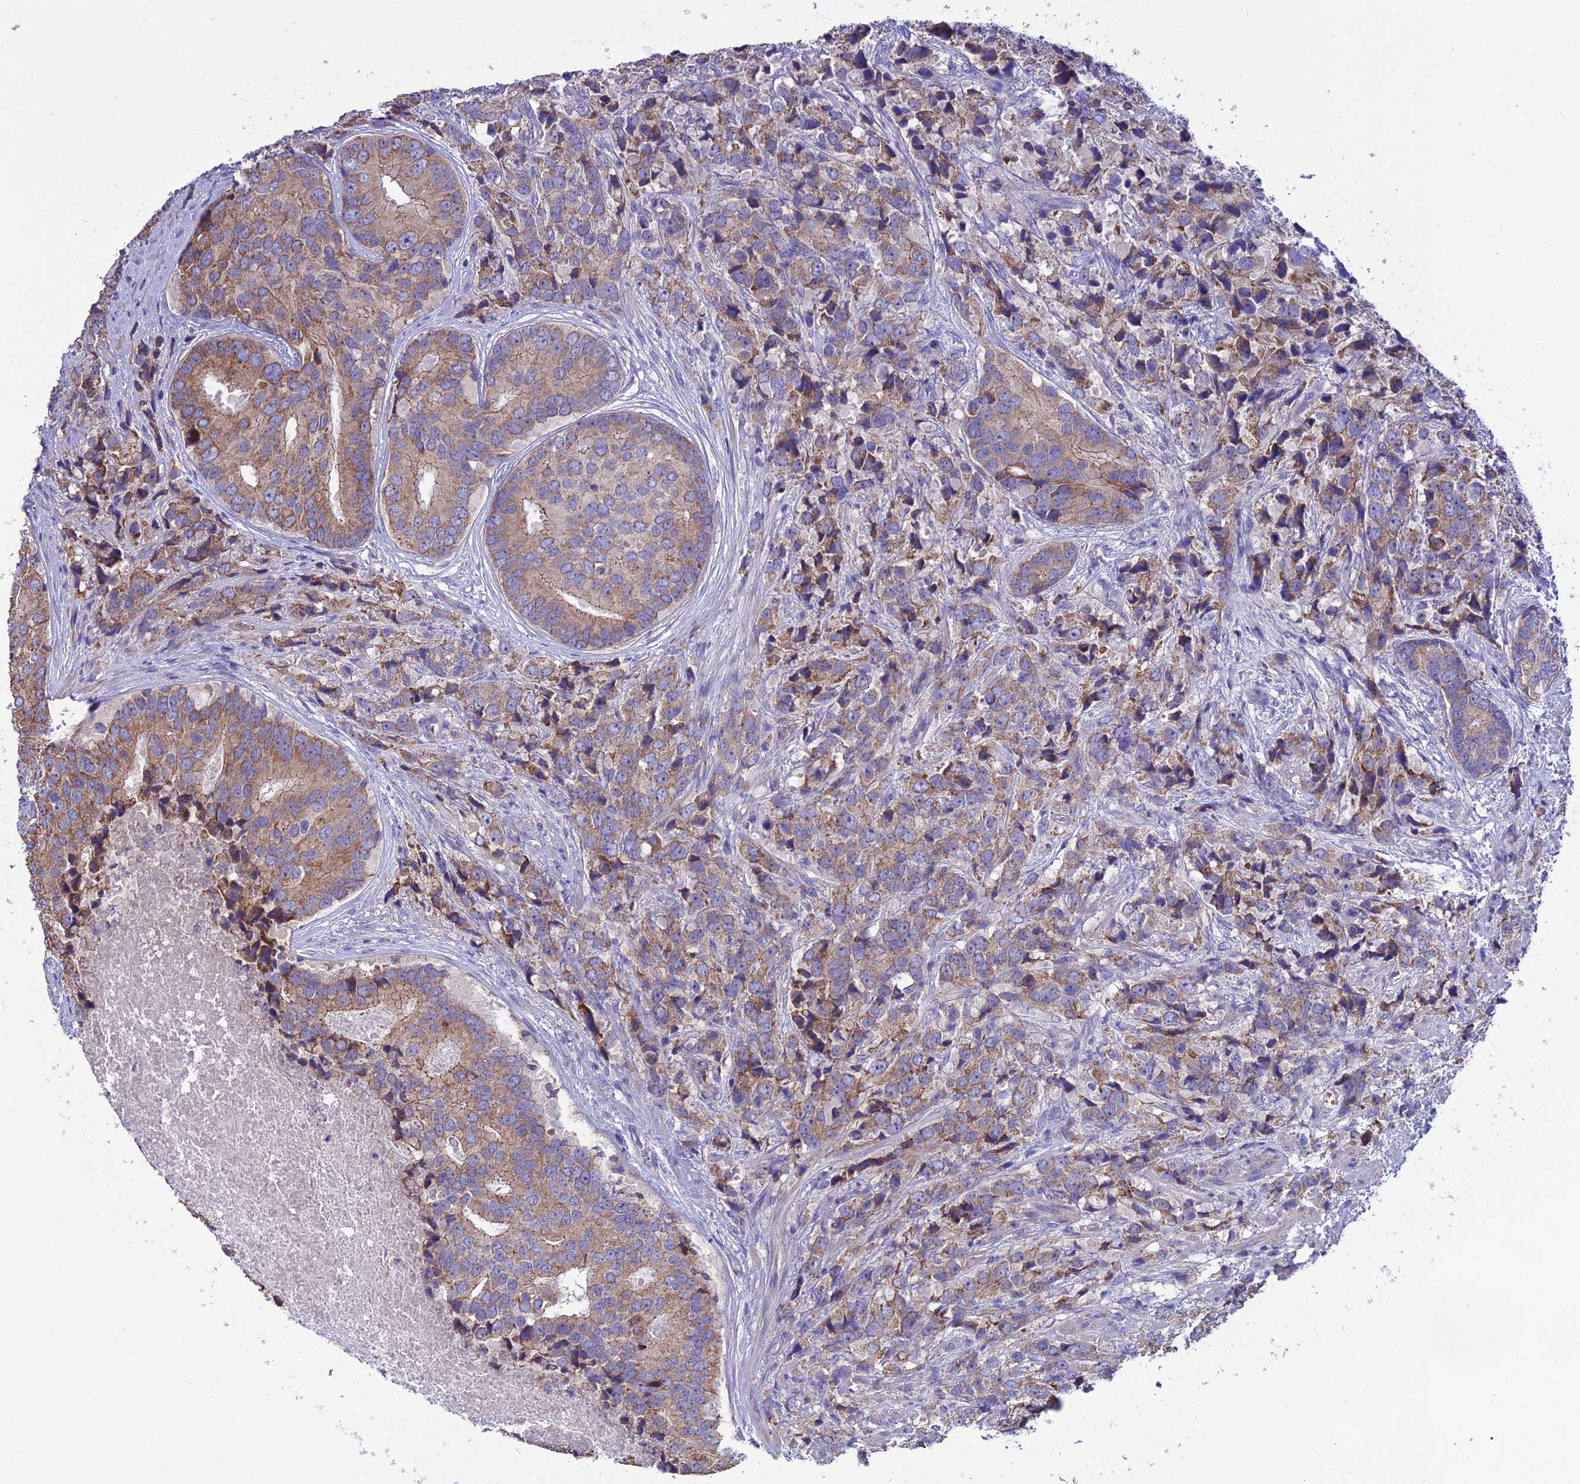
{"staining": {"intensity": "moderate", "quantity": "25%-75%", "location": "cytoplasmic/membranous"}, "tissue": "prostate cancer", "cell_type": "Tumor cells", "image_type": "cancer", "snomed": [{"axis": "morphology", "description": "Adenocarcinoma, High grade"}, {"axis": "topography", "description": "Prostate"}], "caption": "Human high-grade adenocarcinoma (prostate) stained with a brown dye exhibits moderate cytoplasmic/membranous positive expression in approximately 25%-75% of tumor cells.", "gene": "HOGA1", "patient": {"sex": "male", "age": 62}}